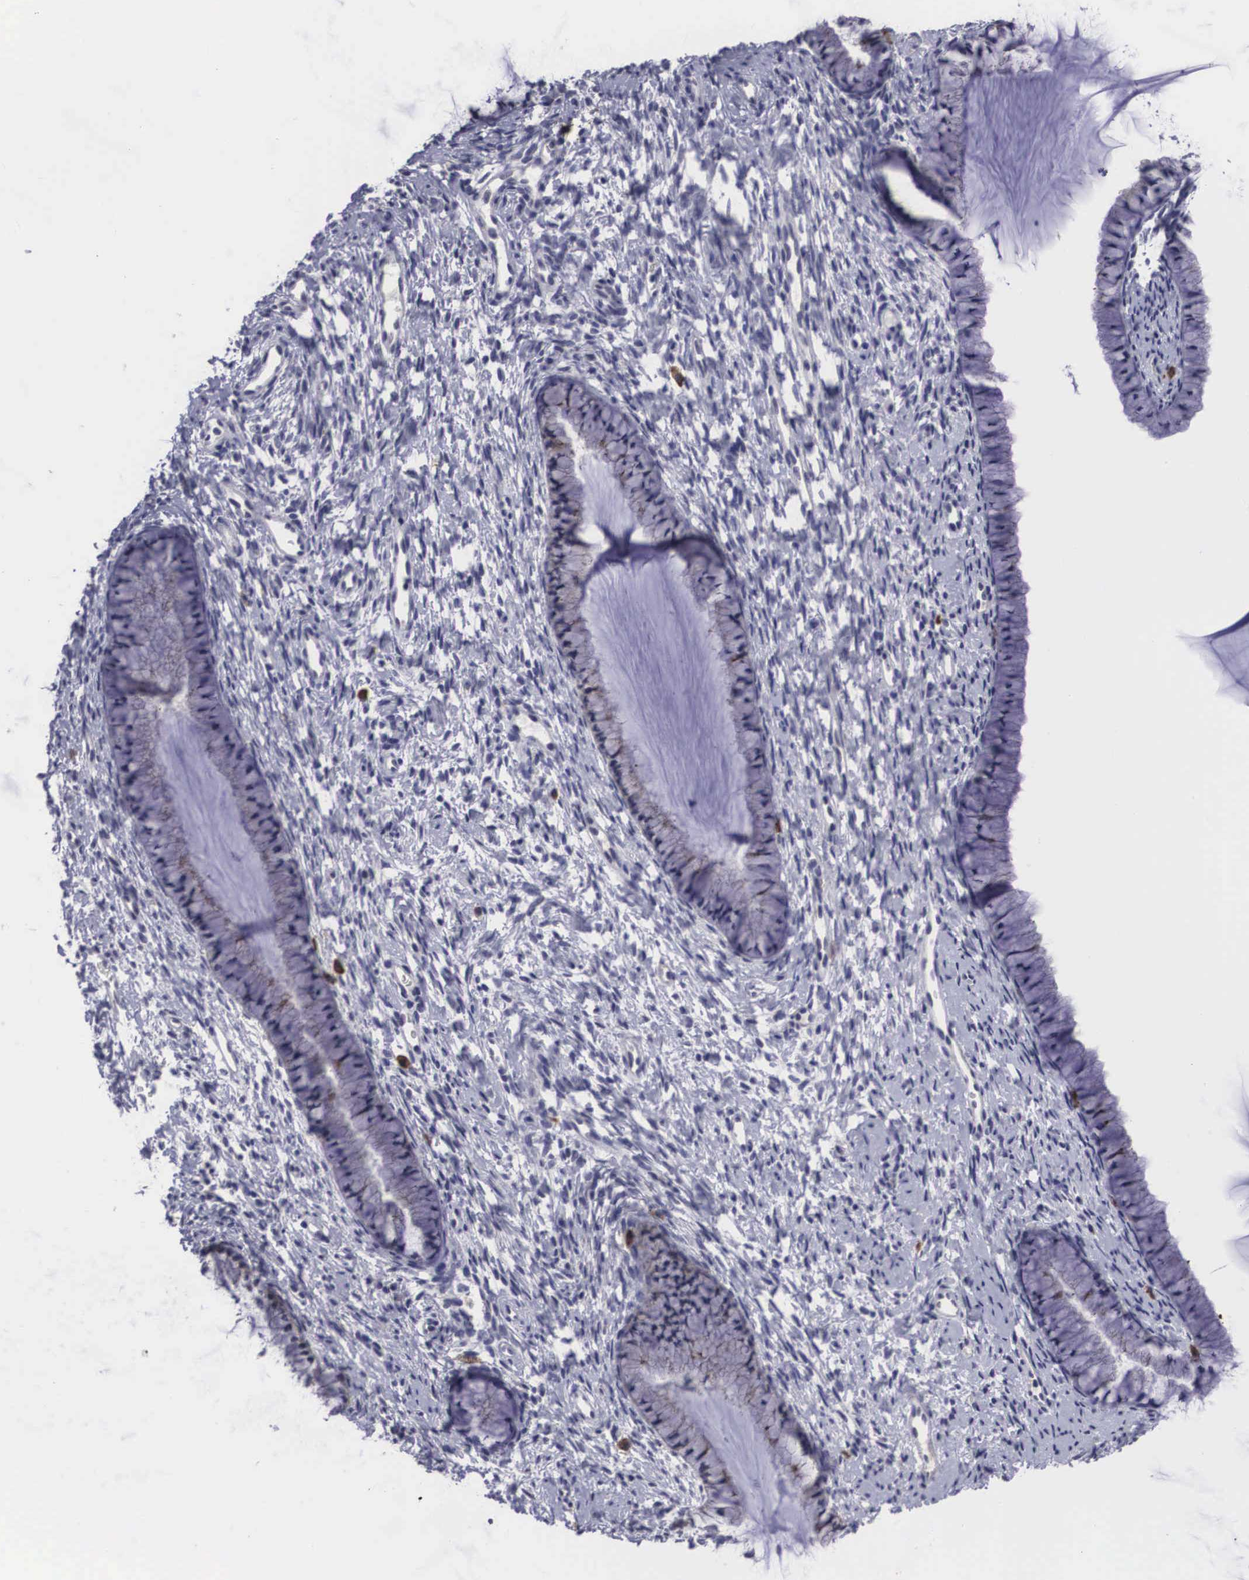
{"staining": {"intensity": "weak", "quantity": "<25%", "location": "cytoplasmic/membranous"}, "tissue": "cervix", "cell_type": "Glandular cells", "image_type": "normal", "snomed": [{"axis": "morphology", "description": "Normal tissue, NOS"}, {"axis": "topography", "description": "Cervix"}], "caption": "The histopathology image displays no staining of glandular cells in benign cervix.", "gene": "CRELD2", "patient": {"sex": "female", "age": 82}}